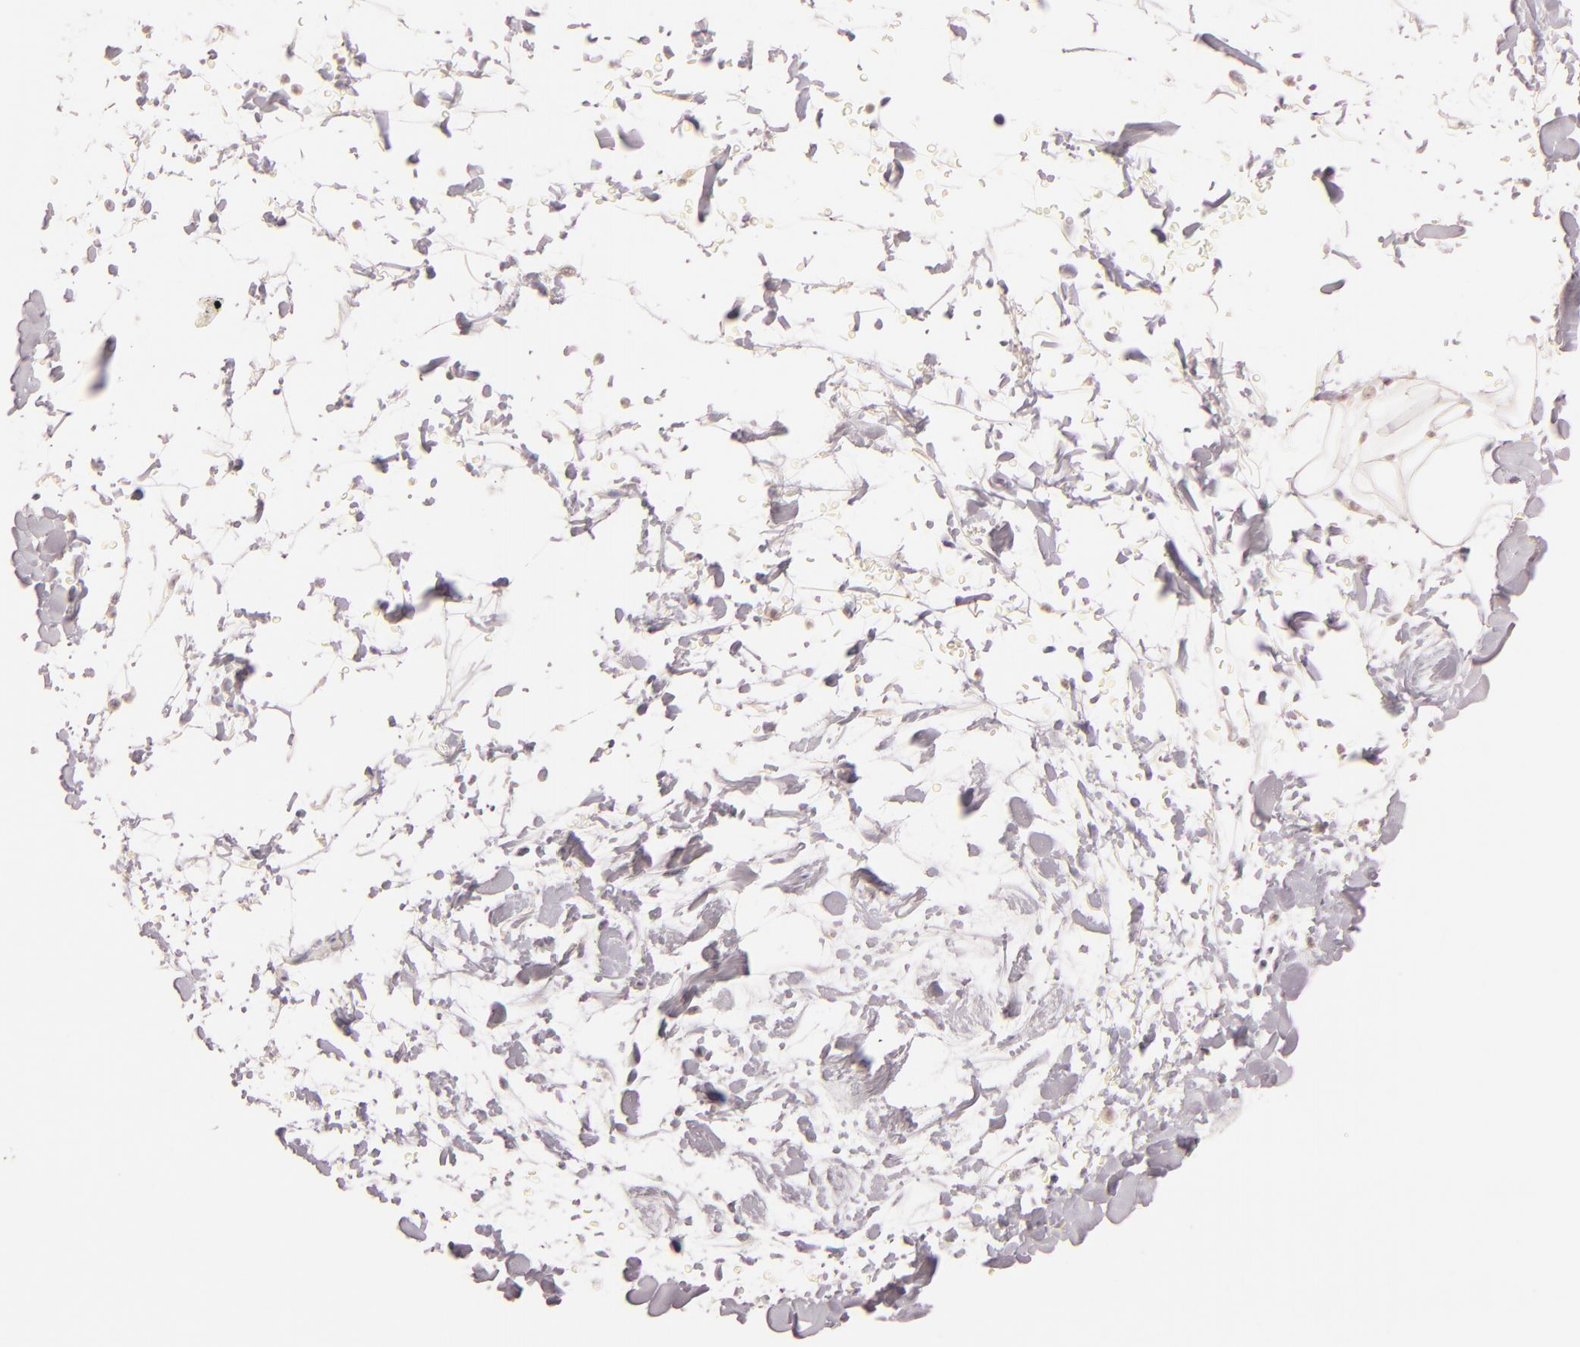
{"staining": {"intensity": "negative", "quantity": "none", "location": "none"}, "tissue": "adipose tissue", "cell_type": "Adipocytes", "image_type": "normal", "snomed": [{"axis": "morphology", "description": "Normal tissue, NOS"}, {"axis": "topography", "description": "Soft tissue"}], "caption": "Adipose tissue was stained to show a protein in brown. There is no significant expression in adipocytes. Nuclei are stained in blue.", "gene": "CASP8", "patient": {"sex": "male", "age": 72}}